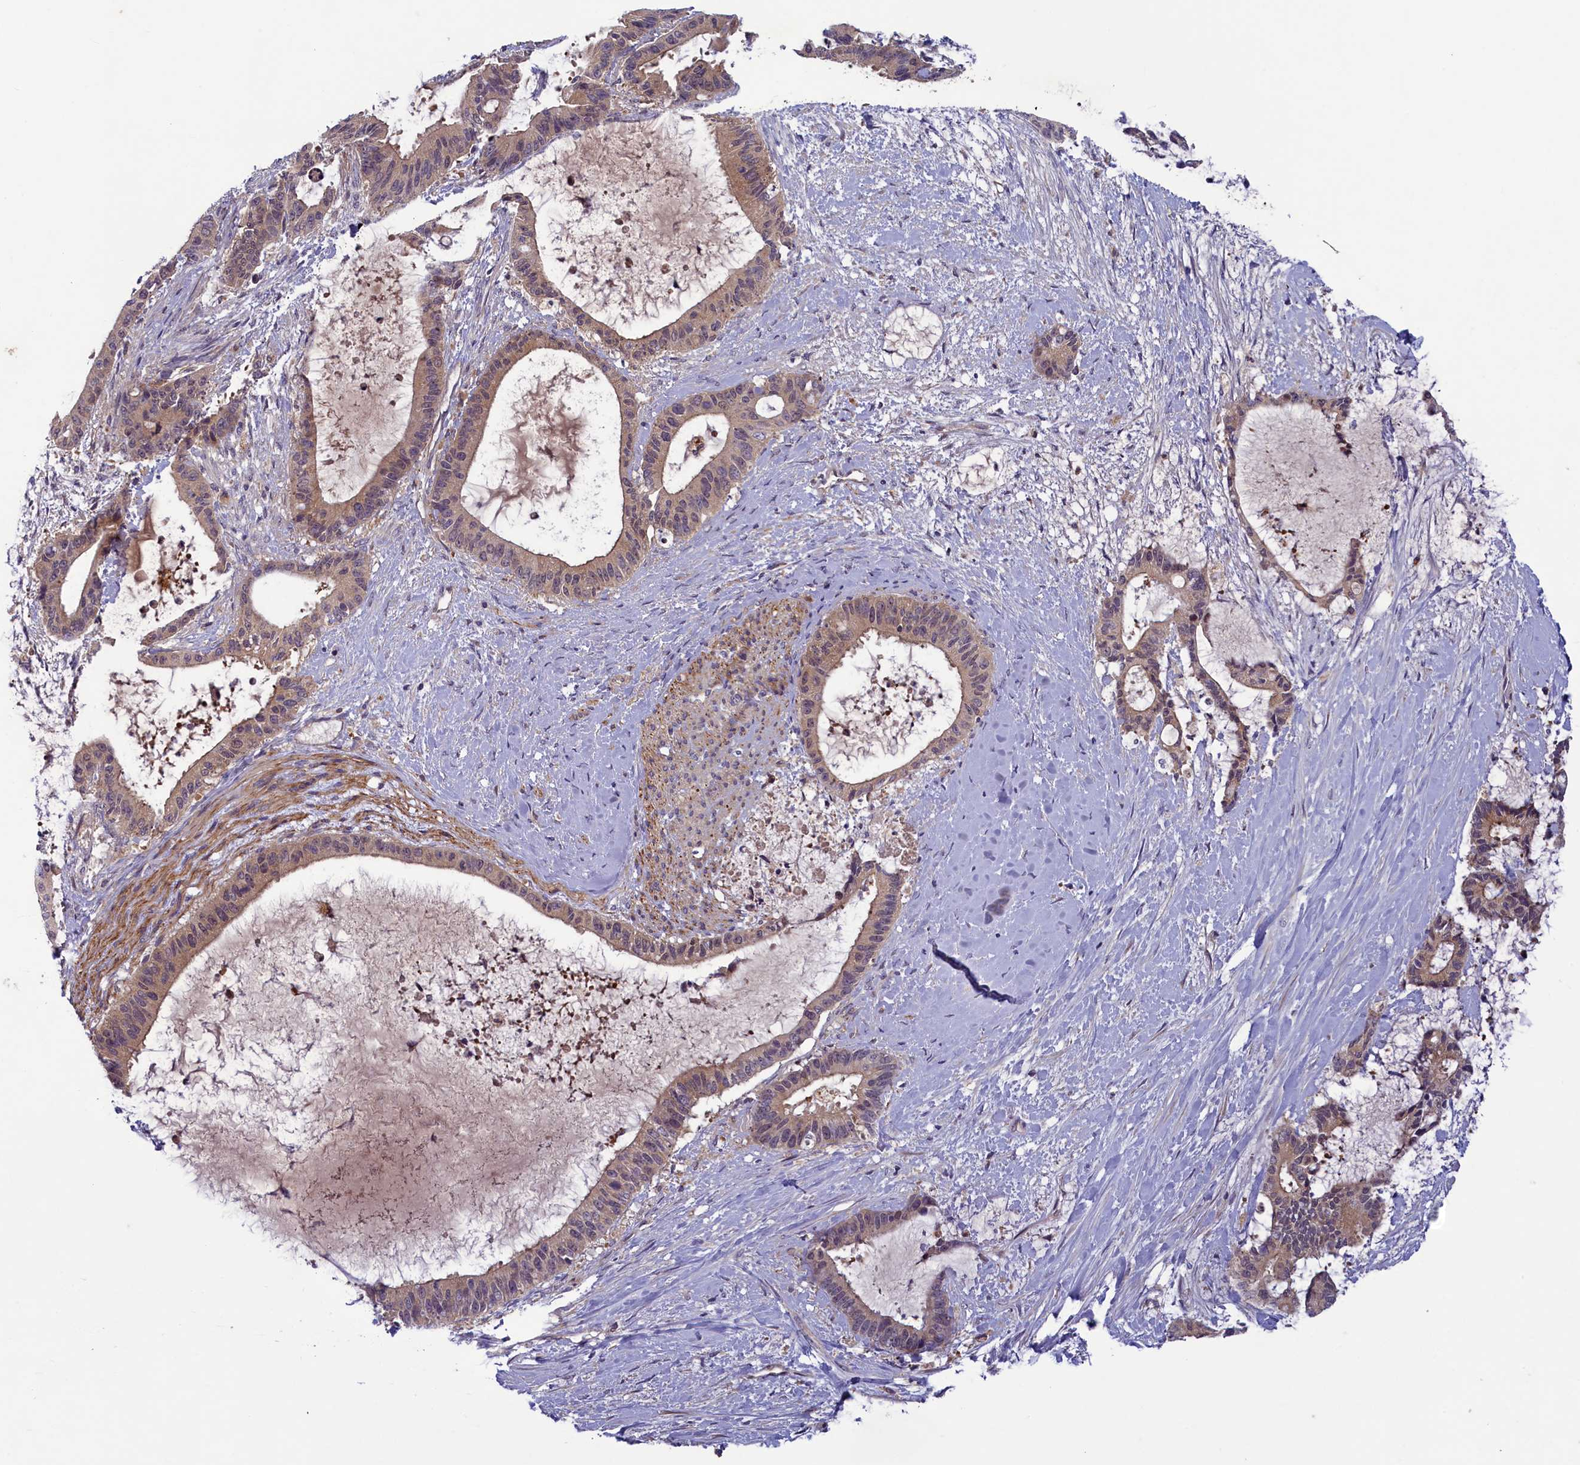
{"staining": {"intensity": "moderate", "quantity": ">75%", "location": "cytoplasmic/membranous"}, "tissue": "liver cancer", "cell_type": "Tumor cells", "image_type": "cancer", "snomed": [{"axis": "morphology", "description": "Normal tissue, NOS"}, {"axis": "morphology", "description": "Cholangiocarcinoma"}, {"axis": "topography", "description": "Liver"}, {"axis": "topography", "description": "Peripheral nerve tissue"}], "caption": "A medium amount of moderate cytoplasmic/membranous expression is identified in approximately >75% of tumor cells in liver cholangiocarcinoma tissue. Using DAB (3,3'-diaminobenzidine) (brown) and hematoxylin (blue) stains, captured at high magnification using brightfield microscopy.", "gene": "NUBP1", "patient": {"sex": "female", "age": 73}}